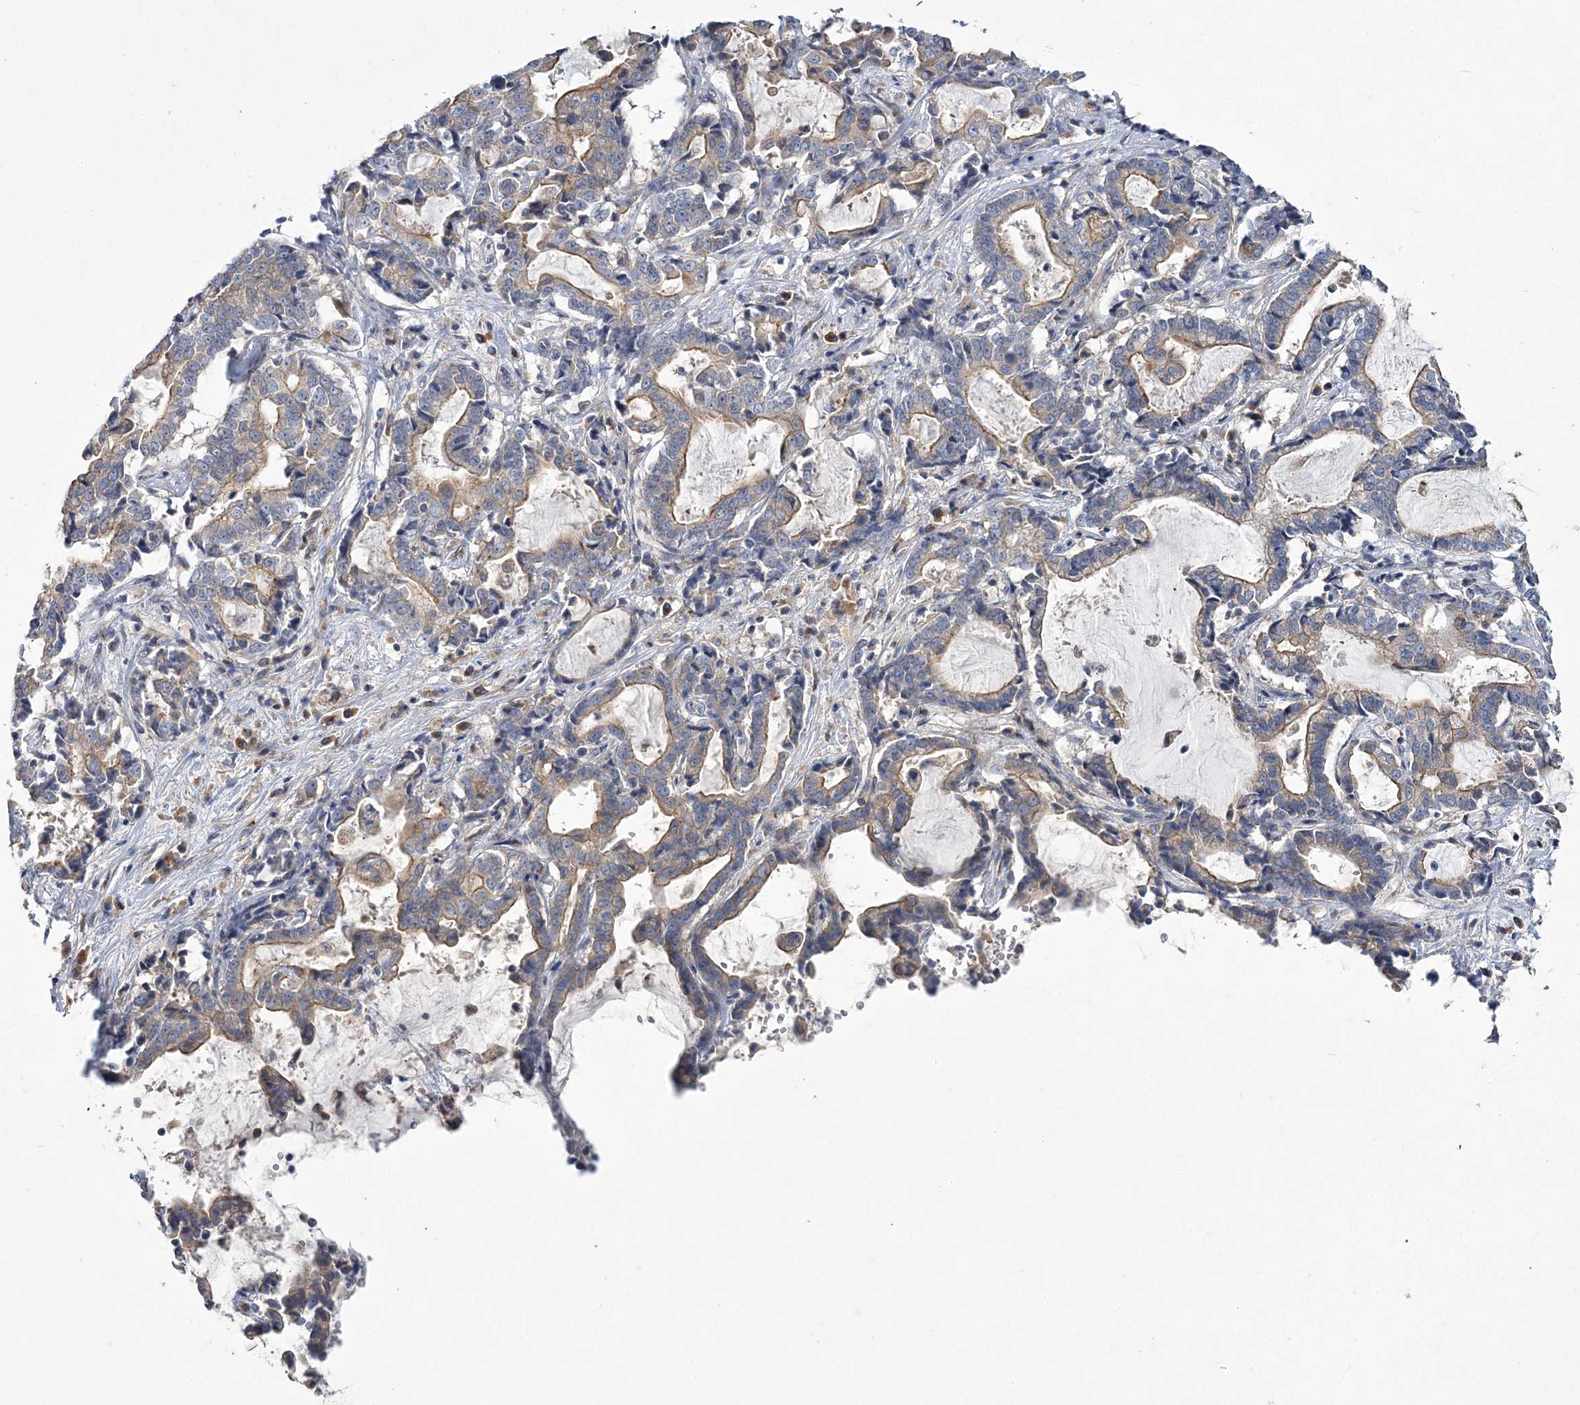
{"staining": {"intensity": "moderate", "quantity": ">75%", "location": "cytoplasmic/membranous"}, "tissue": "liver cancer", "cell_type": "Tumor cells", "image_type": "cancer", "snomed": [{"axis": "morphology", "description": "Cholangiocarcinoma"}, {"axis": "topography", "description": "Liver"}], "caption": "IHC (DAB) staining of liver cancer reveals moderate cytoplasmic/membranous protein staining in about >75% of tumor cells. The protein of interest is stained brown, and the nuclei are stained in blue (DAB IHC with brightfield microscopy, high magnification).", "gene": "ATP11B", "patient": {"sex": "male", "age": 57}}